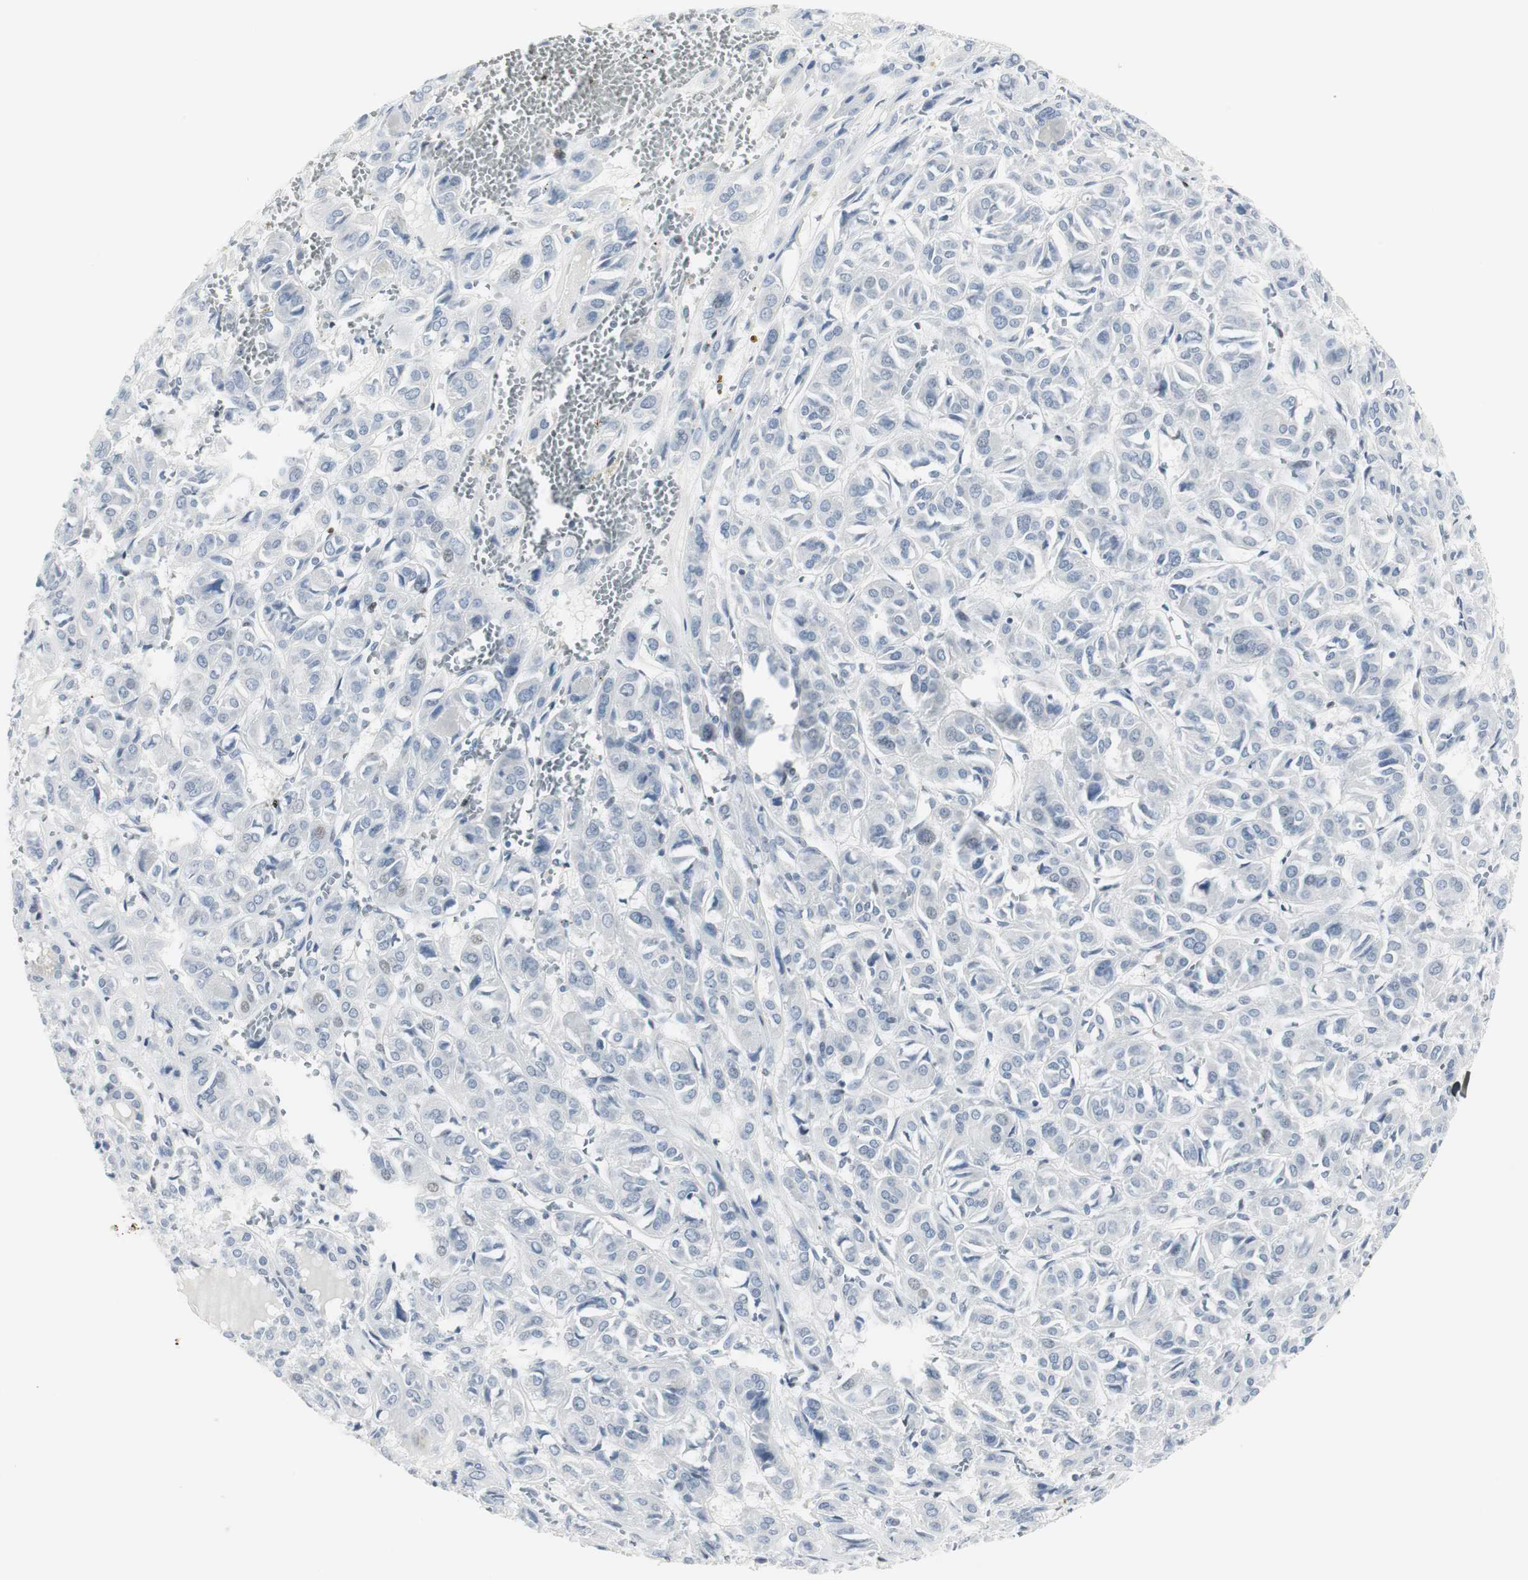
{"staining": {"intensity": "negative", "quantity": "none", "location": "none"}, "tissue": "thyroid cancer", "cell_type": "Tumor cells", "image_type": "cancer", "snomed": [{"axis": "morphology", "description": "Follicular adenoma carcinoma, NOS"}, {"axis": "topography", "description": "Thyroid gland"}], "caption": "Immunohistochemistry (IHC) histopathology image of neoplastic tissue: thyroid follicular adenoma carcinoma stained with DAB exhibits no significant protein positivity in tumor cells.", "gene": "PPP1R14A", "patient": {"sex": "female", "age": 71}}